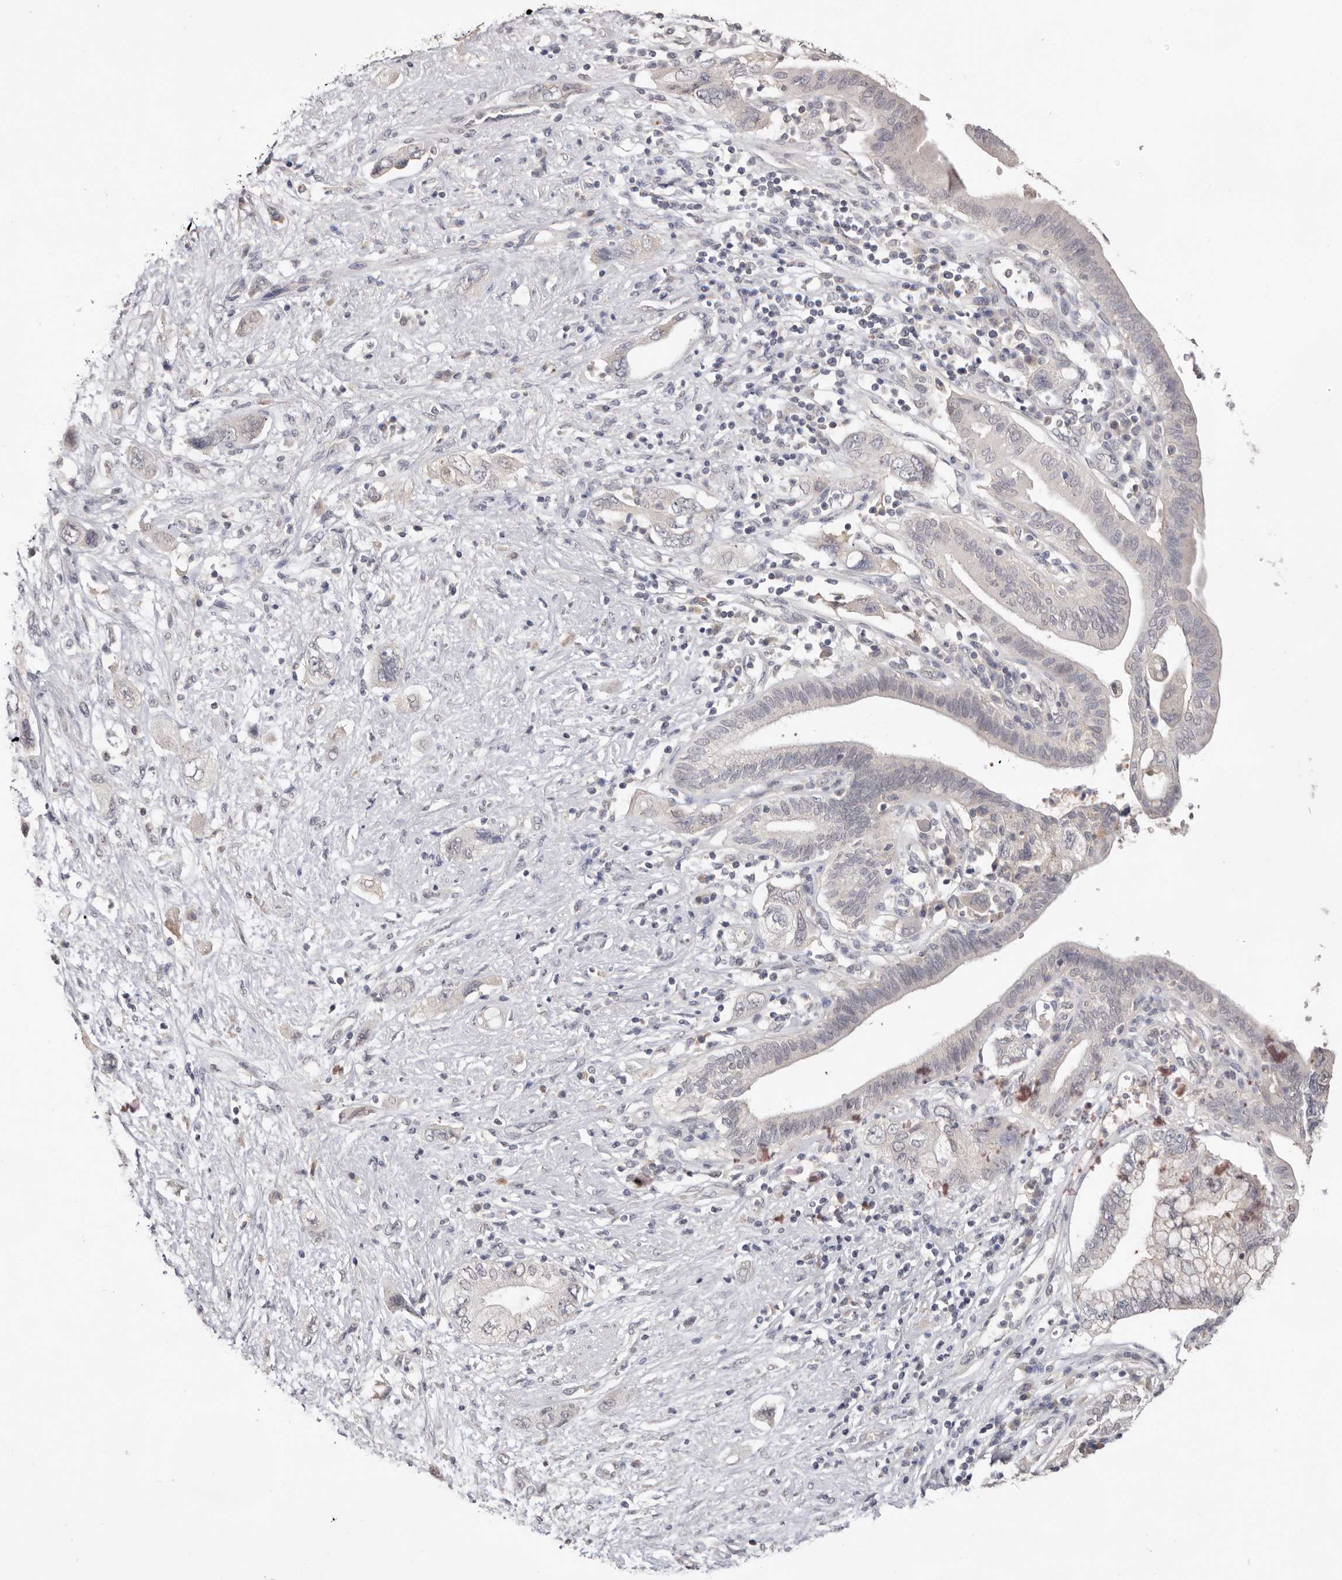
{"staining": {"intensity": "negative", "quantity": "none", "location": "none"}, "tissue": "pancreatic cancer", "cell_type": "Tumor cells", "image_type": "cancer", "snomed": [{"axis": "morphology", "description": "Adenocarcinoma, NOS"}, {"axis": "topography", "description": "Pancreas"}], "caption": "This is an immunohistochemistry (IHC) histopathology image of pancreatic adenocarcinoma. There is no positivity in tumor cells.", "gene": "DOP1A", "patient": {"sex": "female", "age": 73}}